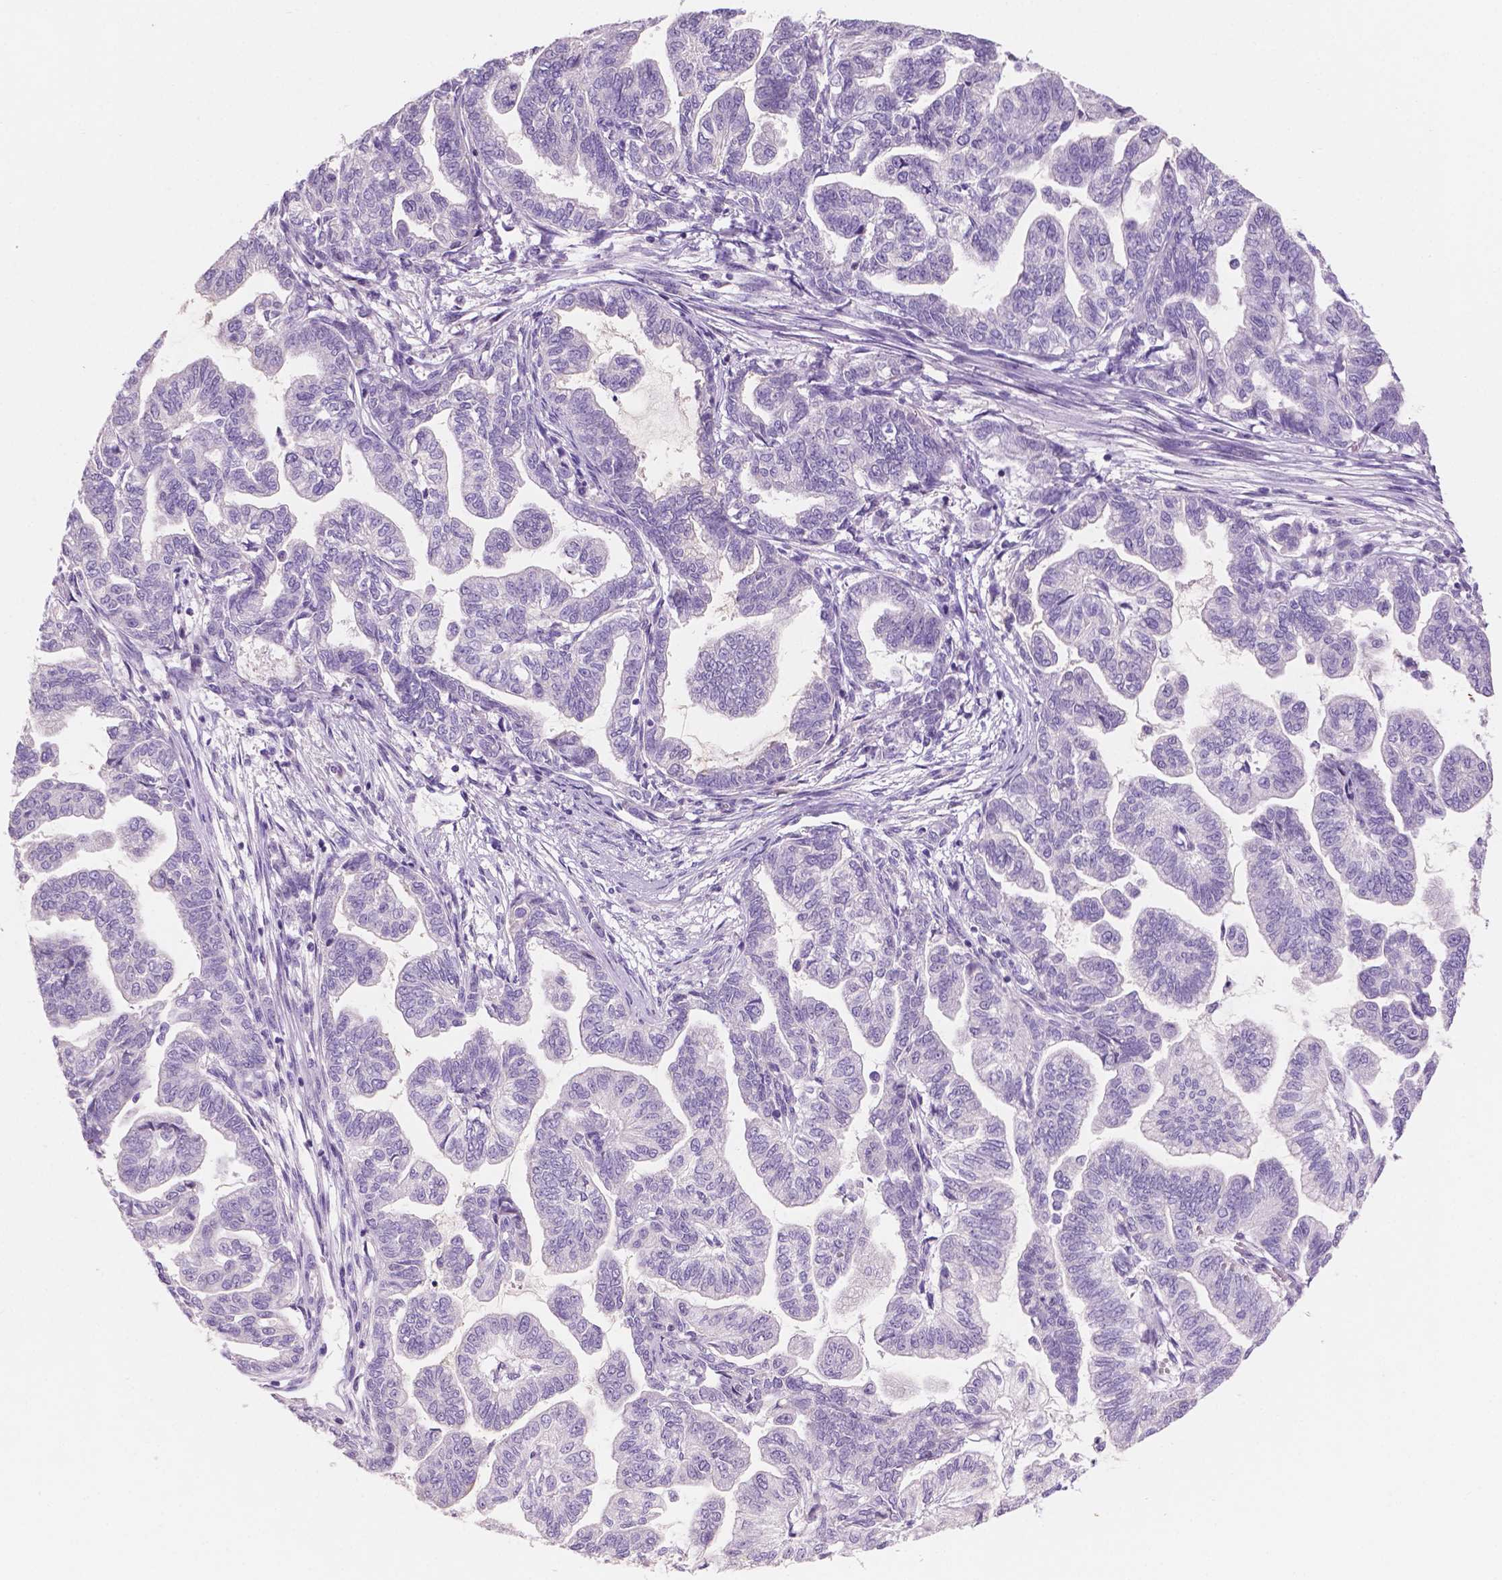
{"staining": {"intensity": "negative", "quantity": "none", "location": "none"}, "tissue": "stomach cancer", "cell_type": "Tumor cells", "image_type": "cancer", "snomed": [{"axis": "morphology", "description": "Adenocarcinoma, NOS"}, {"axis": "topography", "description": "Stomach"}], "caption": "Human stomach adenocarcinoma stained for a protein using immunohistochemistry (IHC) demonstrates no positivity in tumor cells.", "gene": "SBSN", "patient": {"sex": "male", "age": 83}}